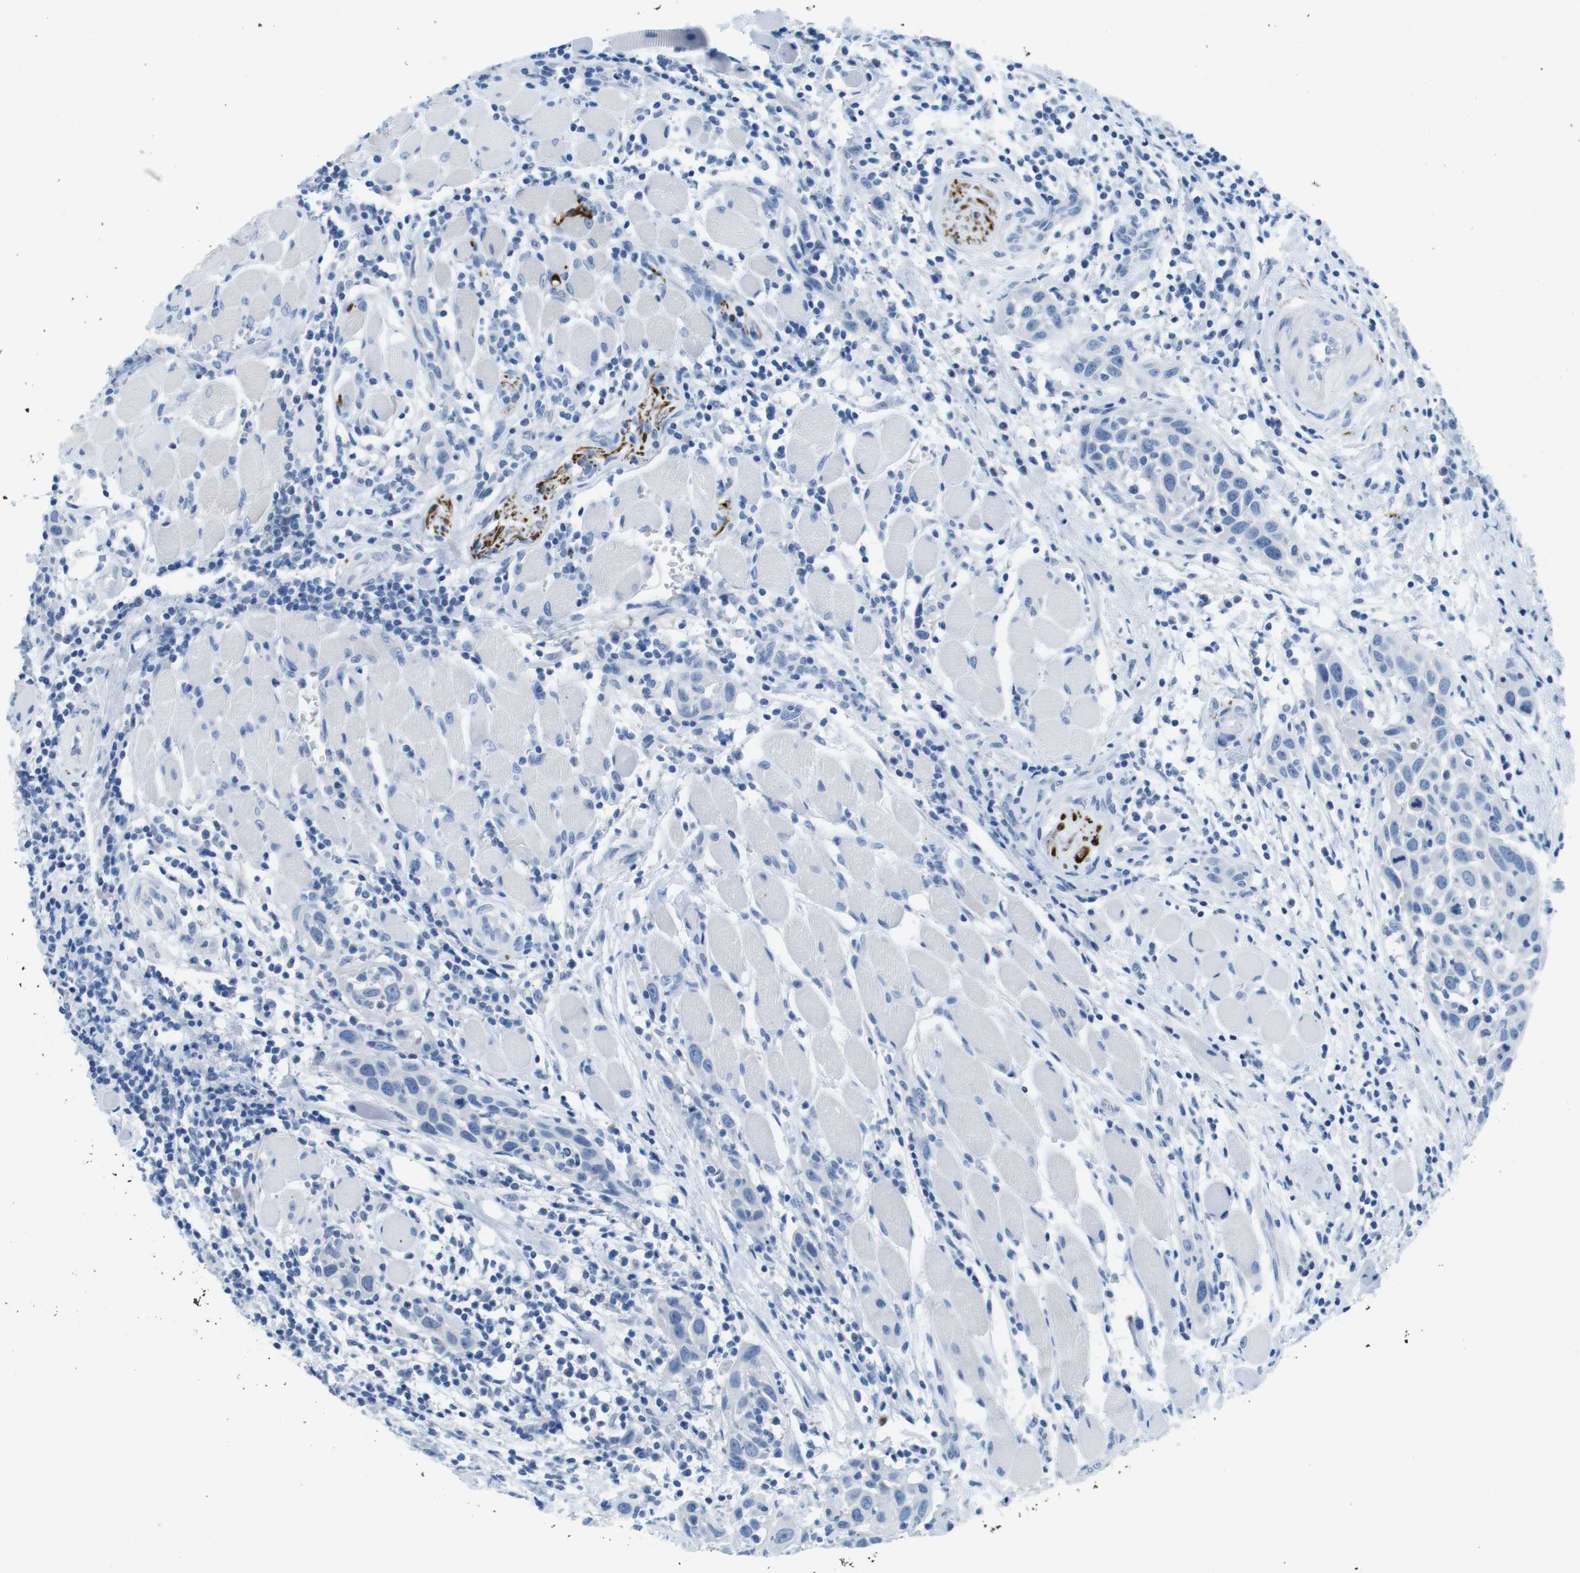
{"staining": {"intensity": "negative", "quantity": "none", "location": "none"}, "tissue": "head and neck cancer", "cell_type": "Tumor cells", "image_type": "cancer", "snomed": [{"axis": "morphology", "description": "Squamous cell carcinoma, NOS"}, {"axis": "topography", "description": "Oral tissue"}, {"axis": "topography", "description": "Head-Neck"}], "caption": "There is no significant expression in tumor cells of head and neck cancer (squamous cell carcinoma).", "gene": "GAP43", "patient": {"sex": "female", "age": 50}}